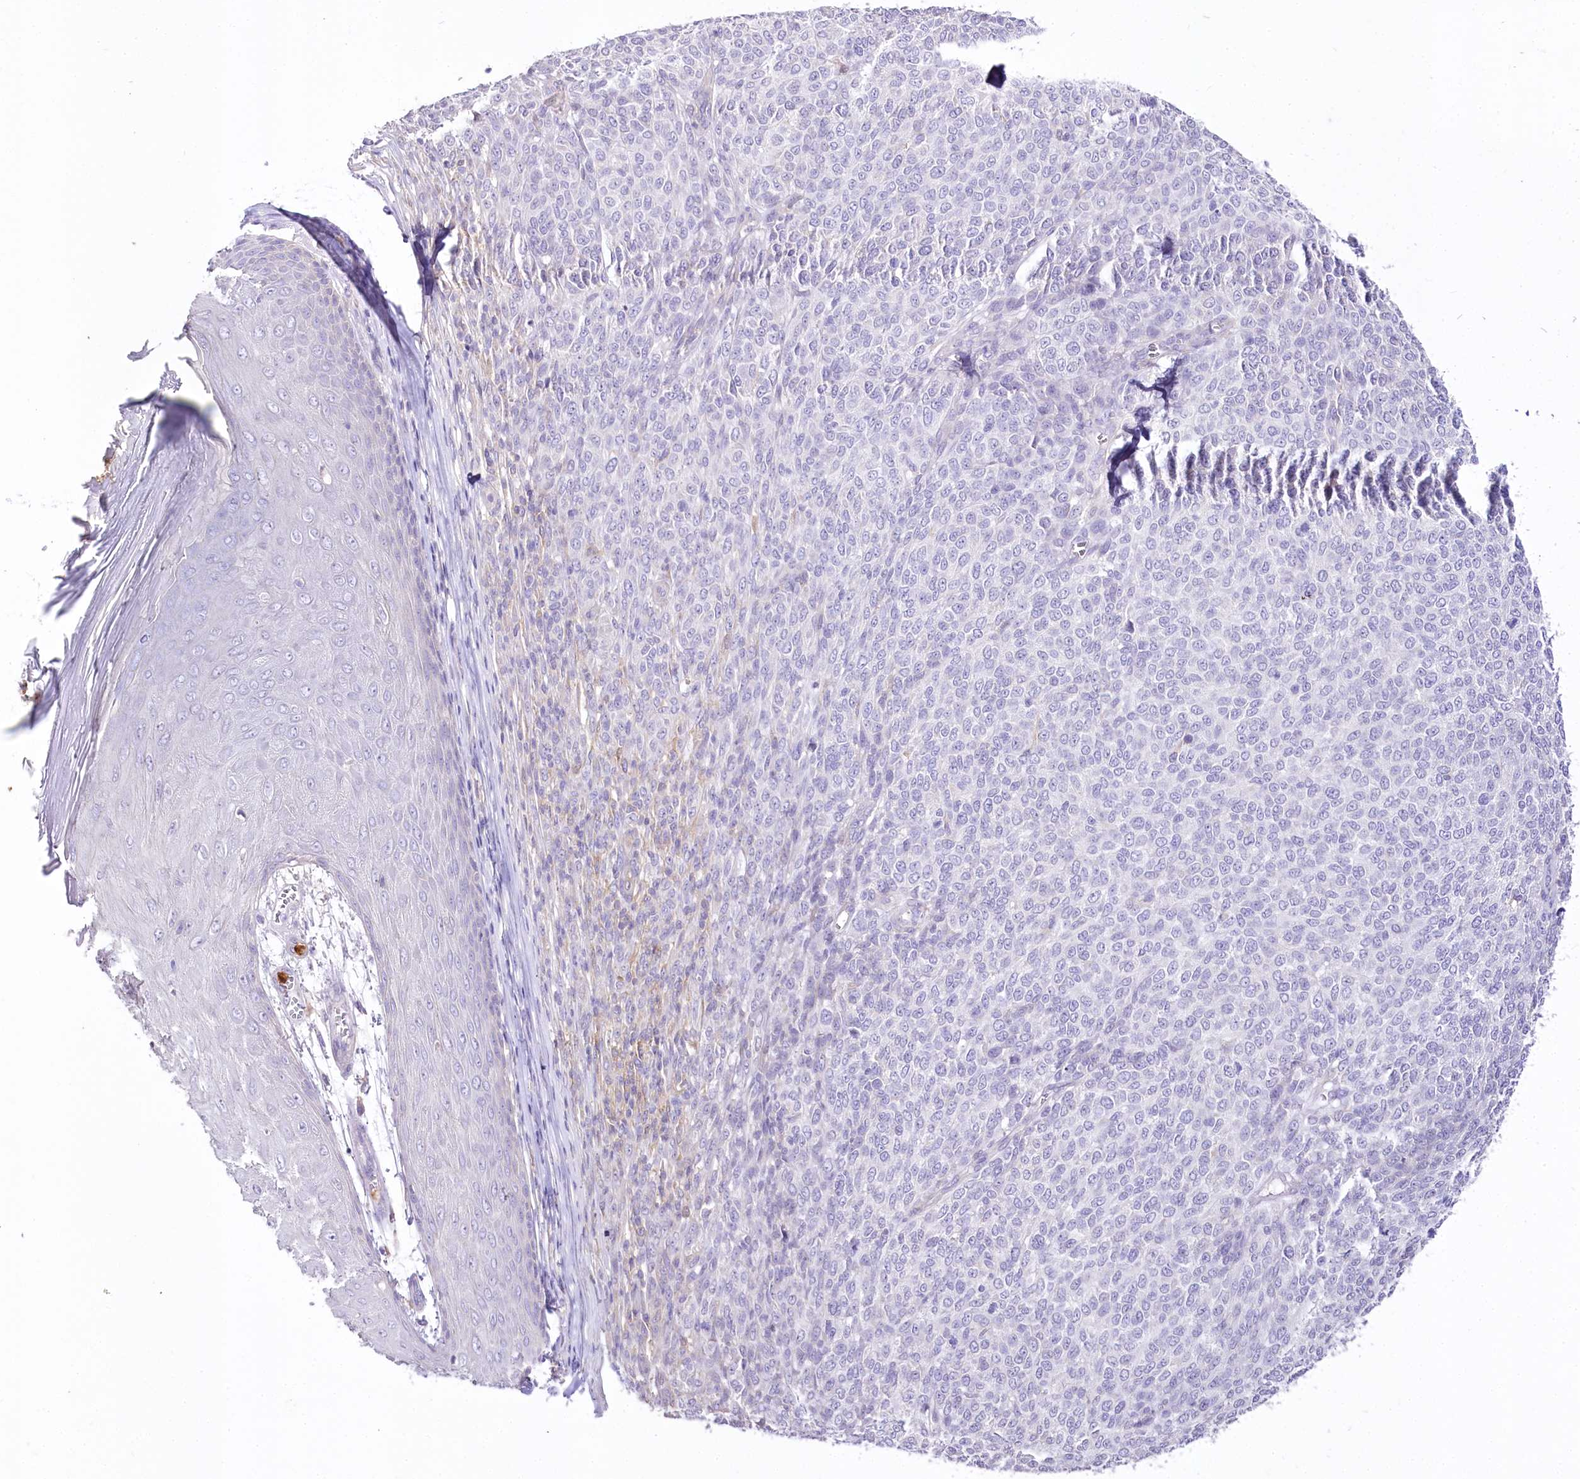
{"staining": {"intensity": "negative", "quantity": "none", "location": "none"}, "tissue": "melanoma", "cell_type": "Tumor cells", "image_type": "cancer", "snomed": [{"axis": "morphology", "description": "Malignant melanoma, NOS"}, {"axis": "topography", "description": "Skin"}], "caption": "A high-resolution histopathology image shows immunohistochemistry staining of melanoma, which exhibits no significant expression in tumor cells. (Immunohistochemistry (ihc), brightfield microscopy, high magnification).", "gene": "DPYD", "patient": {"sex": "male", "age": 49}}